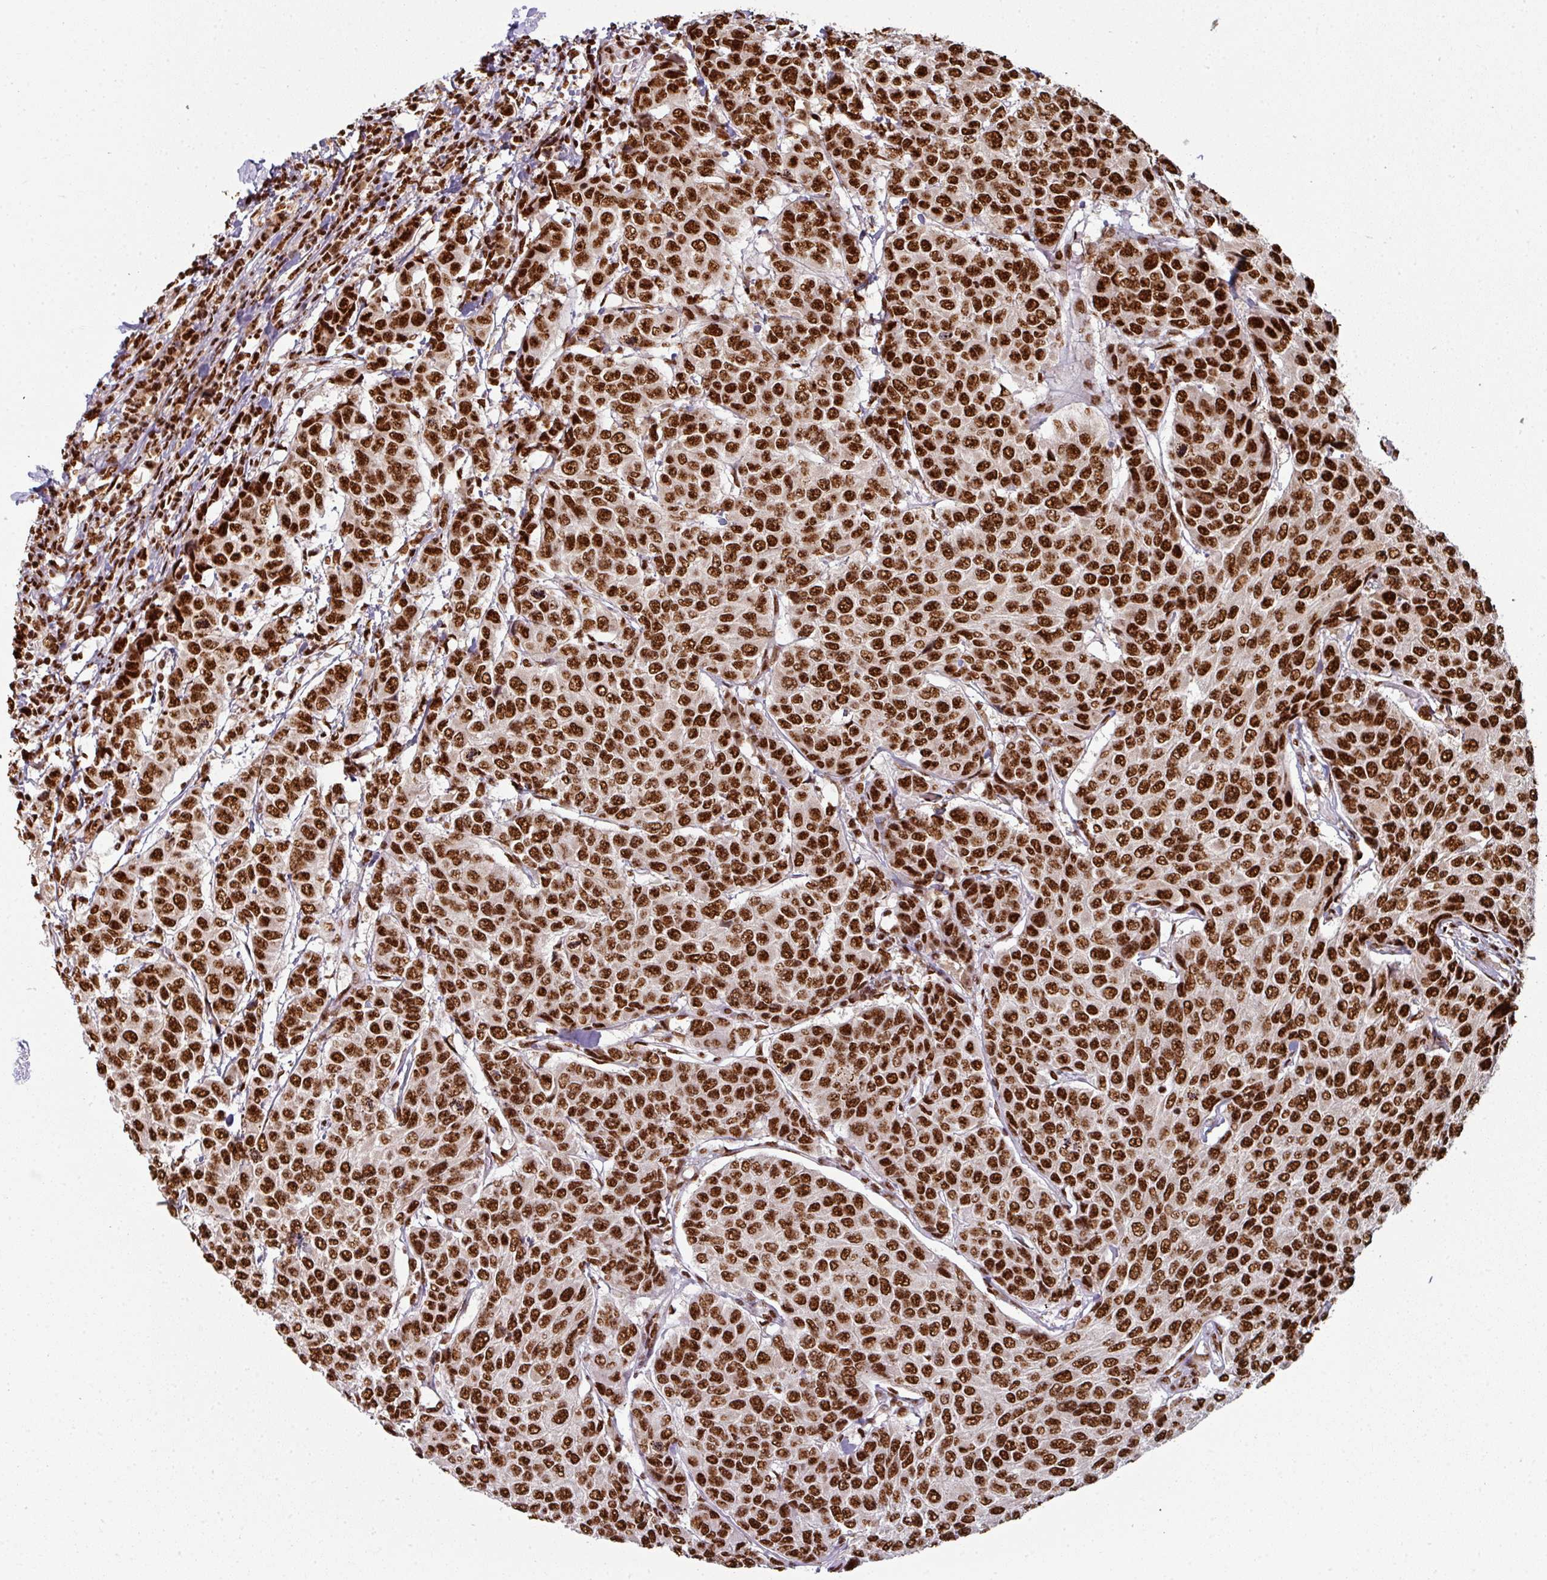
{"staining": {"intensity": "strong", "quantity": ">75%", "location": "nuclear"}, "tissue": "breast cancer", "cell_type": "Tumor cells", "image_type": "cancer", "snomed": [{"axis": "morphology", "description": "Duct carcinoma"}, {"axis": "topography", "description": "Breast"}], "caption": "Strong nuclear positivity is appreciated in approximately >75% of tumor cells in breast intraductal carcinoma. (DAB (3,3'-diaminobenzidine) IHC, brown staining for protein, blue staining for nuclei).", "gene": "SIK3", "patient": {"sex": "female", "age": 55}}